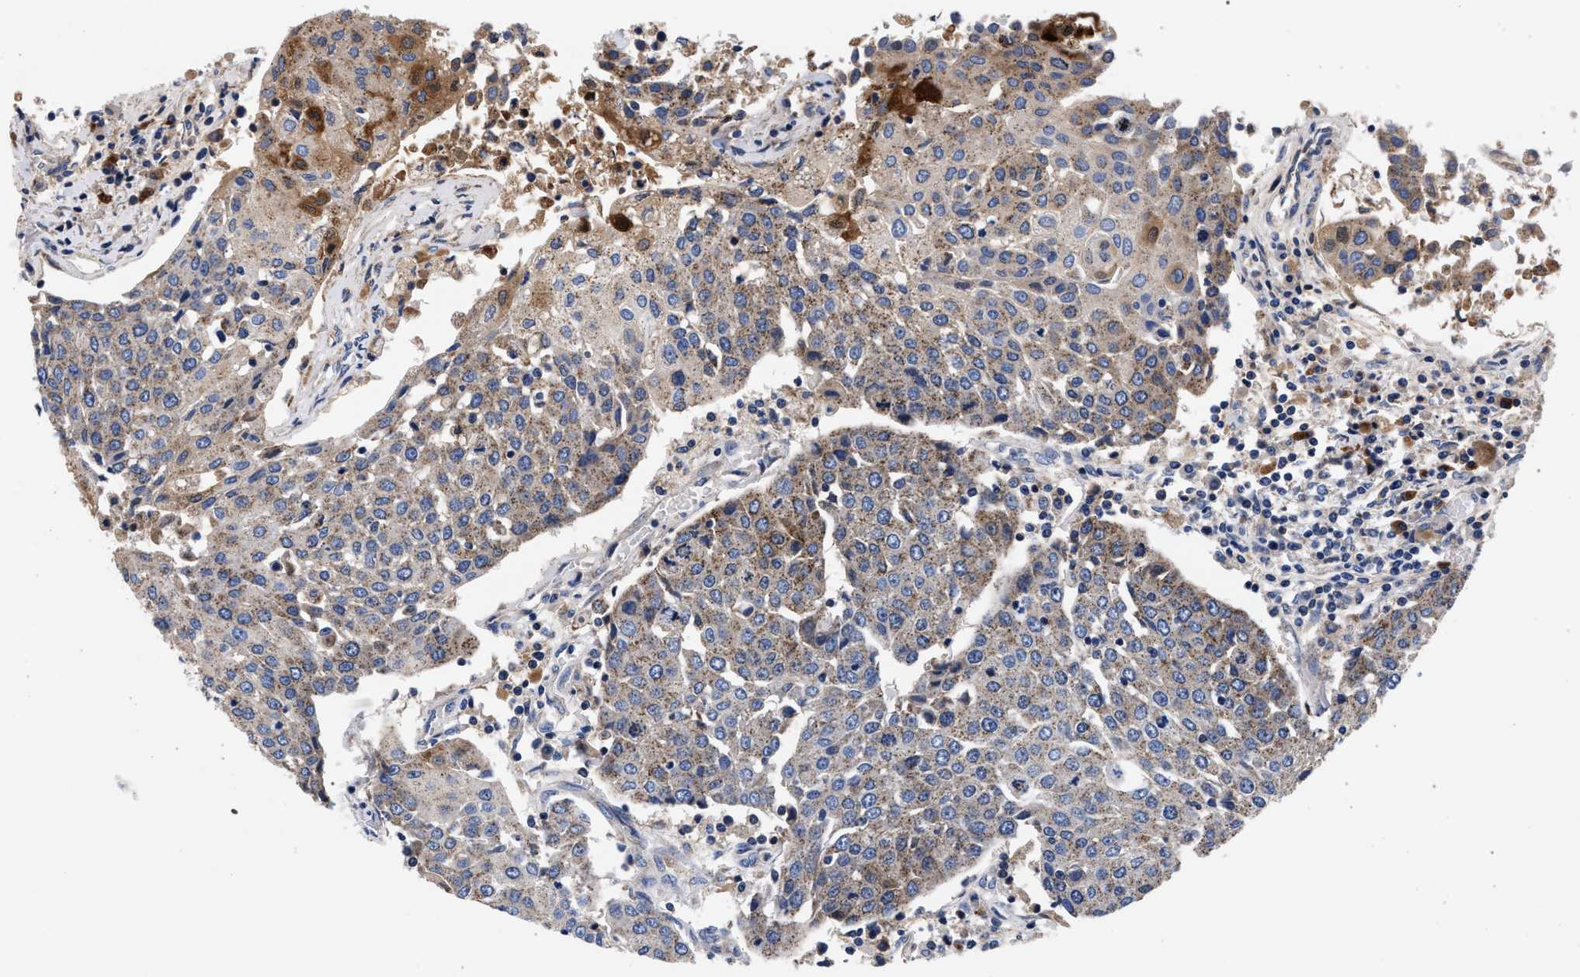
{"staining": {"intensity": "weak", "quantity": "25%-75%", "location": "cytoplasmic/membranous"}, "tissue": "urothelial cancer", "cell_type": "Tumor cells", "image_type": "cancer", "snomed": [{"axis": "morphology", "description": "Urothelial carcinoma, High grade"}, {"axis": "topography", "description": "Urinary bladder"}], "caption": "A brown stain highlights weak cytoplasmic/membranous expression of a protein in human urothelial carcinoma (high-grade) tumor cells.", "gene": "ACOX1", "patient": {"sex": "female", "age": 85}}